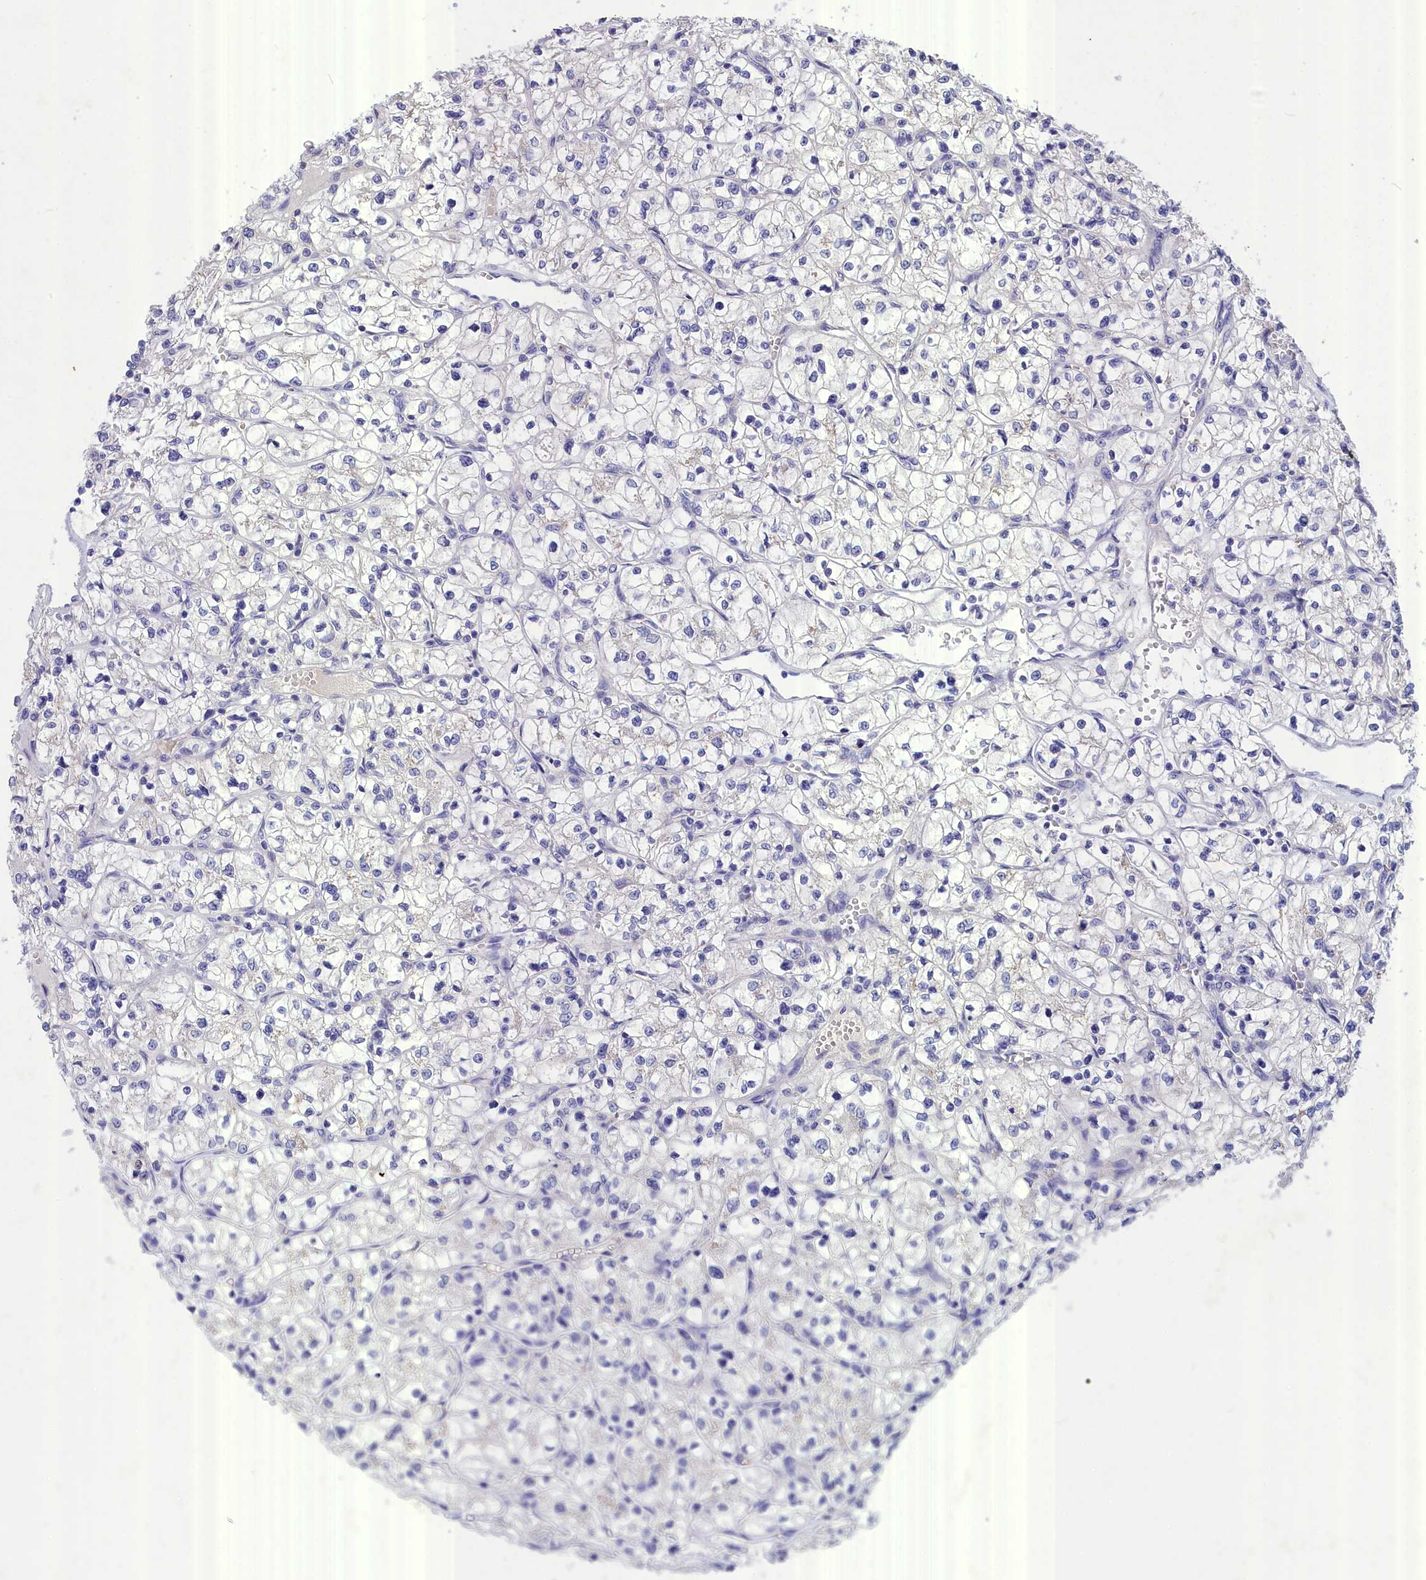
{"staining": {"intensity": "negative", "quantity": "none", "location": "none"}, "tissue": "renal cancer", "cell_type": "Tumor cells", "image_type": "cancer", "snomed": [{"axis": "morphology", "description": "Adenocarcinoma, NOS"}, {"axis": "topography", "description": "Kidney"}], "caption": "High power microscopy histopathology image of an immunohistochemistry photomicrograph of renal adenocarcinoma, revealing no significant expression in tumor cells. (DAB IHC with hematoxylin counter stain).", "gene": "DEFB119", "patient": {"sex": "female", "age": 64}}